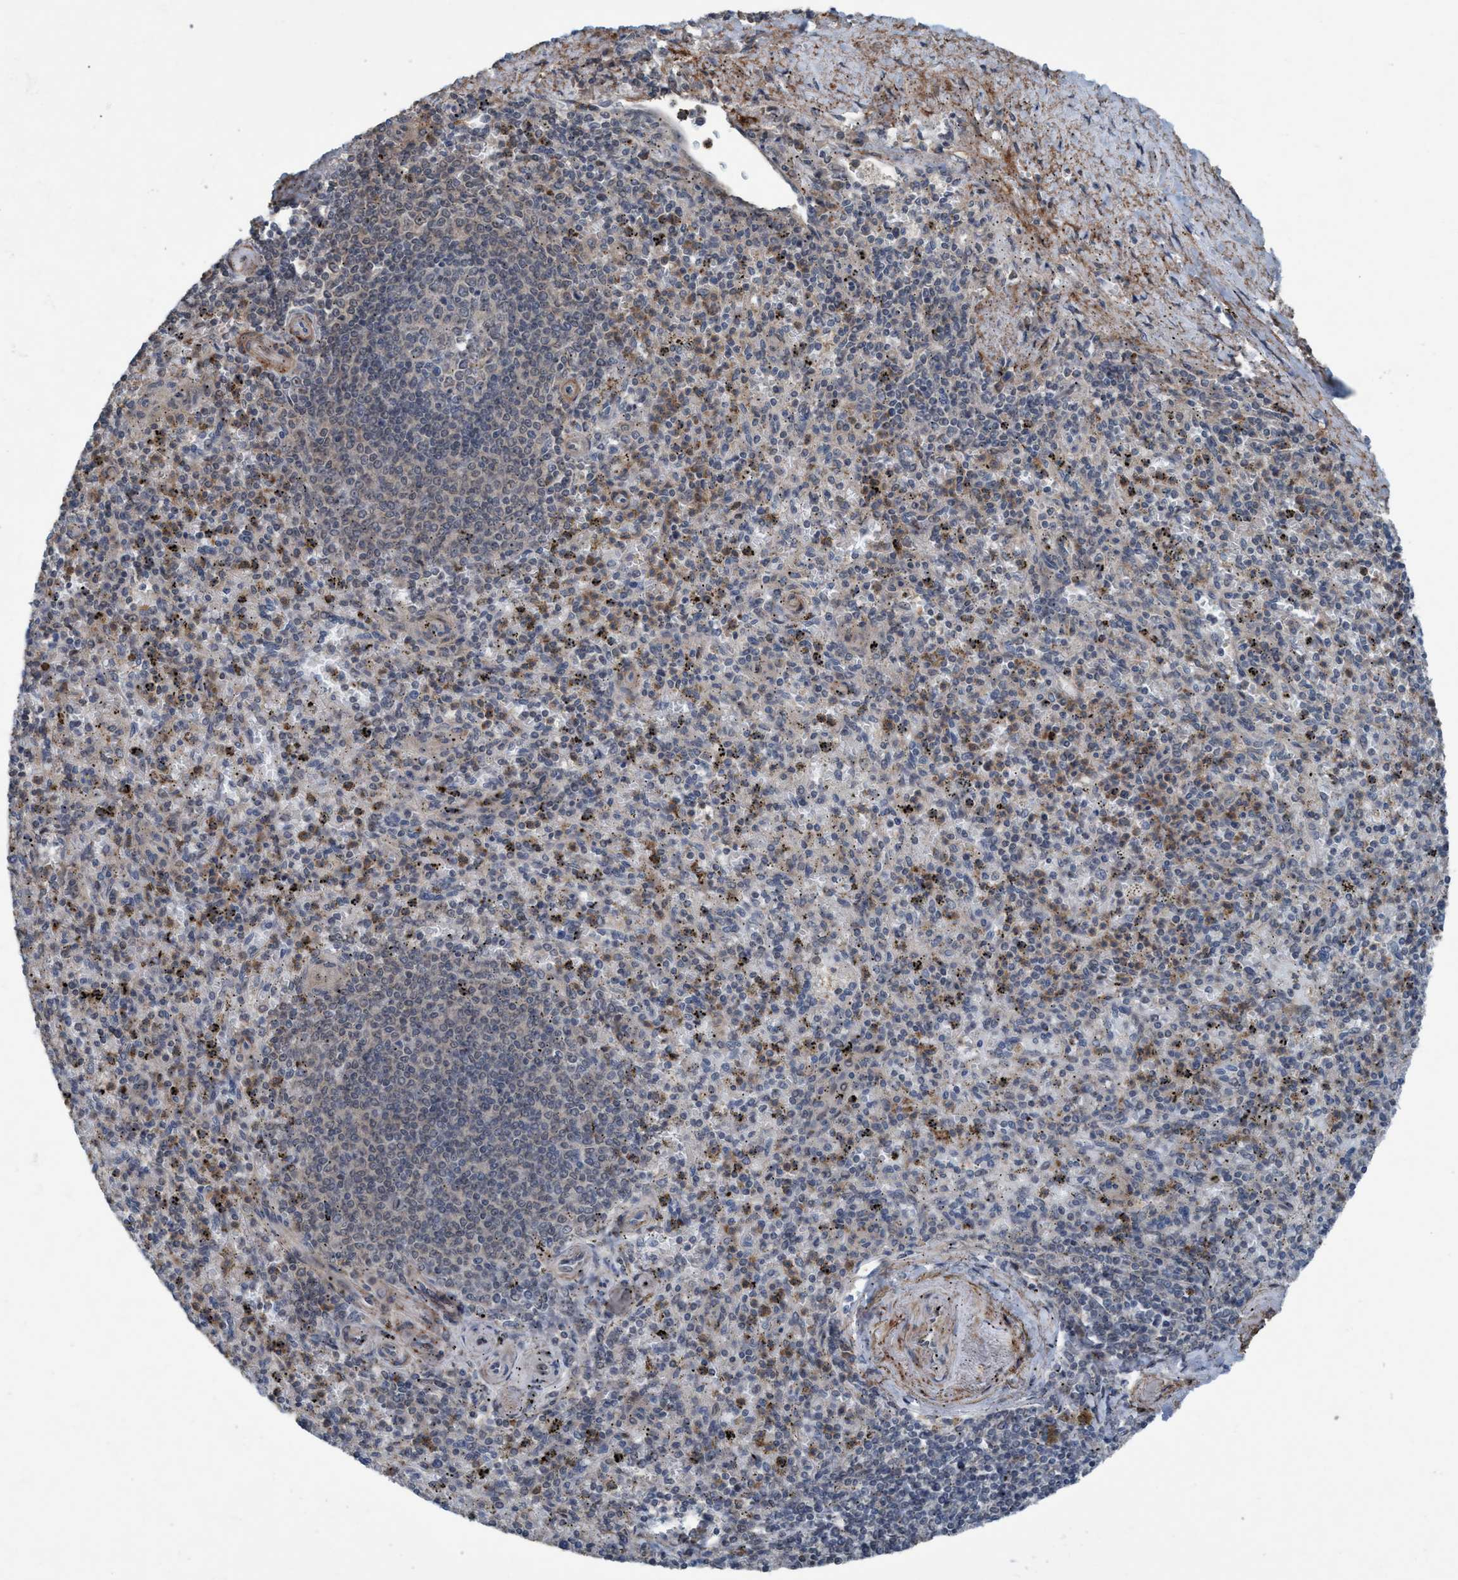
{"staining": {"intensity": "weak", "quantity": "25%-75%", "location": "cytoplasmic/membranous"}, "tissue": "spleen", "cell_type": "Cells in red pulp", "image_type": "normal", "snomed": [{"axis": "morphology", "description": "Normal tissue, NOS"}, {"axis": "topography", "description": "Spleen"}], "caption": "Cells in red pulp demonstrate low levels of weak cytoplasmic/membranous expression in approximately 25%-75% of cells in normal human spleen.", "gene": "NISCH", "patient": {"sex": "male", "age": 72}}